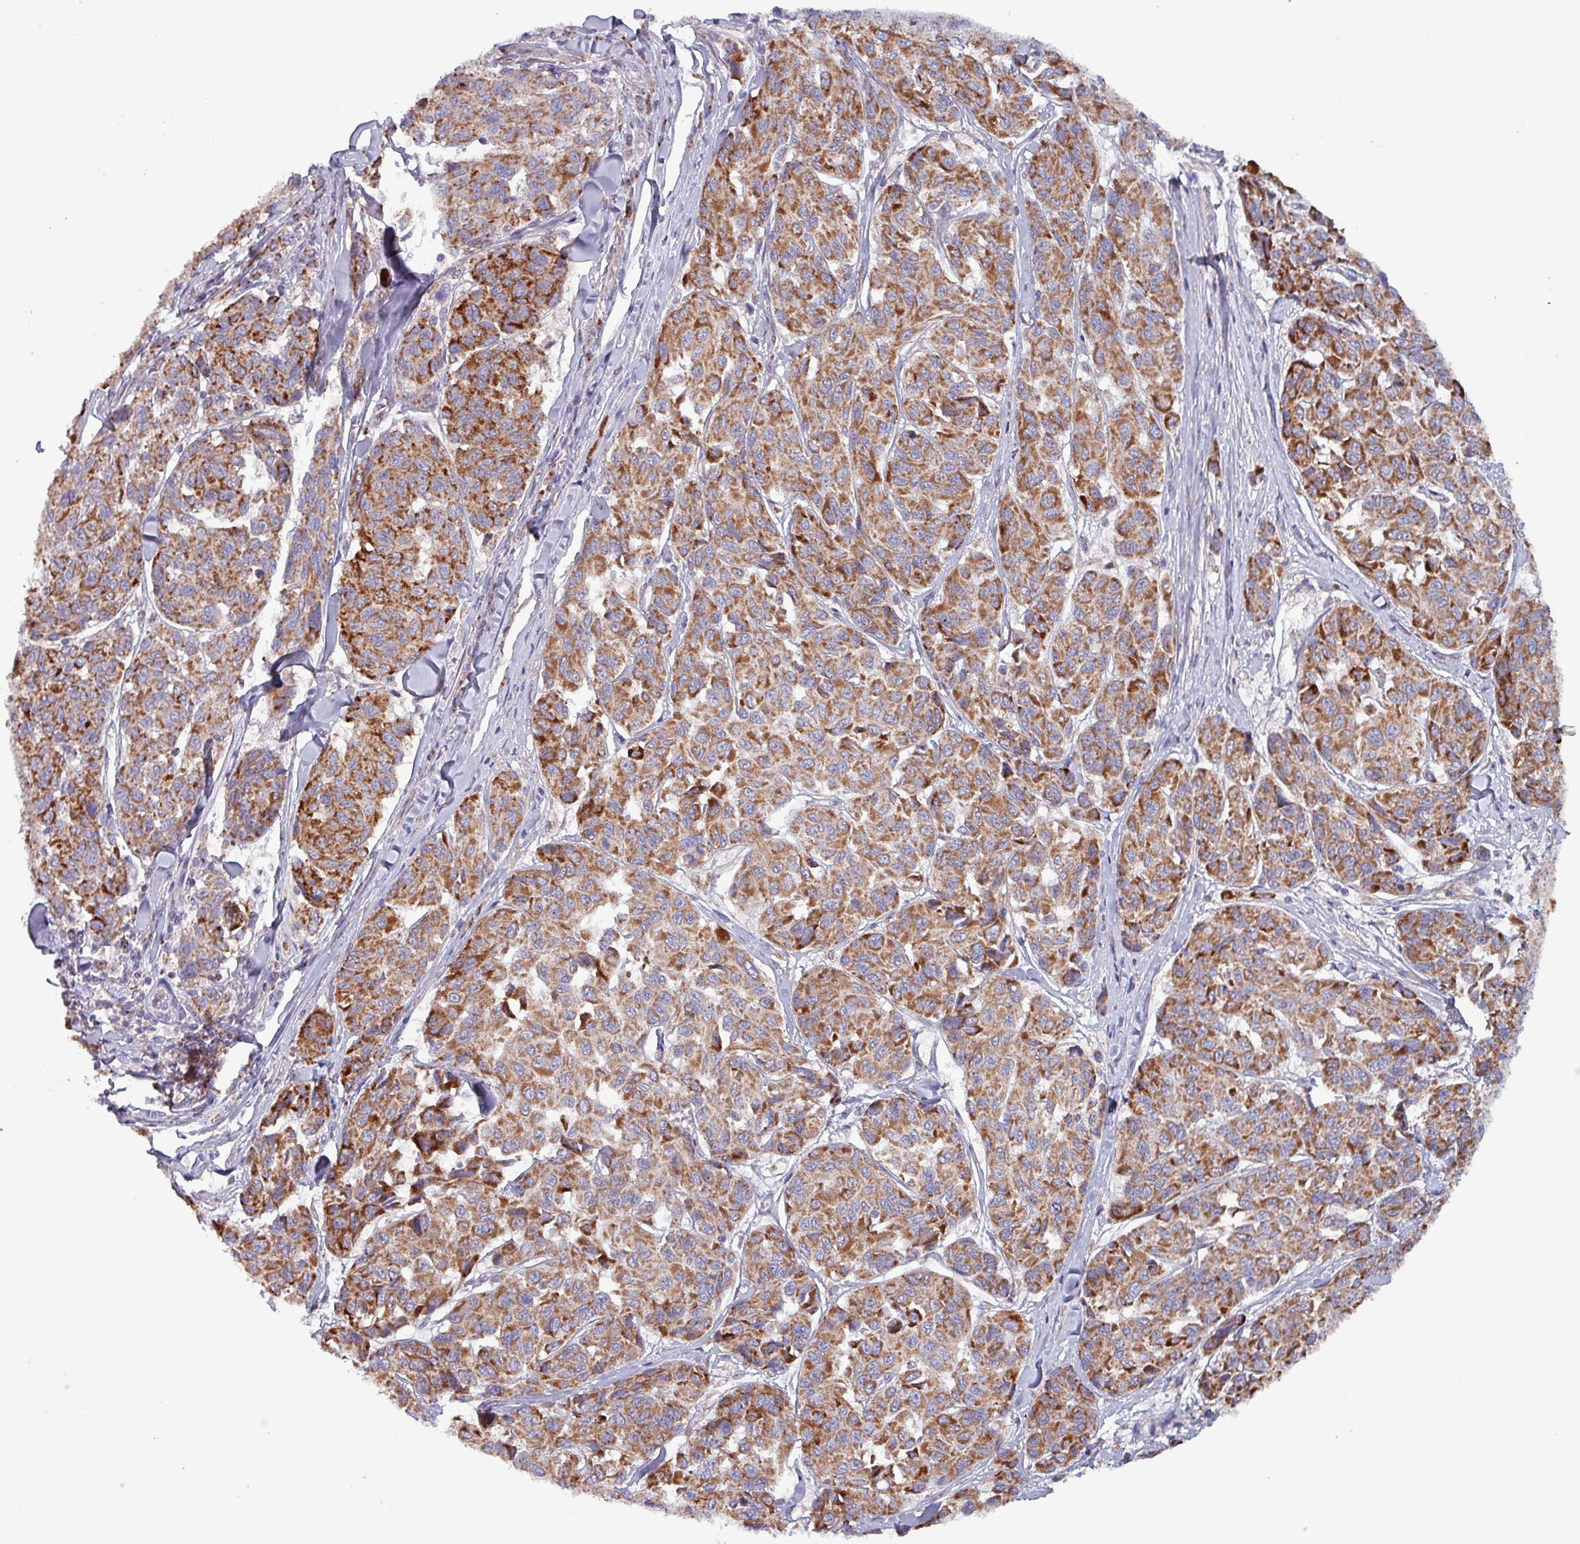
{"staining": {"intensity": "strong", "quantity": ">75%", "location": "cytoplasmic/membranous"}, "tissue": "melanoma", "cell_type": "Tumor cells", "image_type": "cancer", "snomed": [{"axis": "morphology", "description": "Malignant melanoma, NOS"}, {"axis": "topography", "description": "Skin"}], "caption": "The immunohistochemical stain highlights strong cytoplasmic/membranous positivity in tumor cells of melanoma tissue.", "gene": "ZNF322", "patient": {"sex": "female", "age": 66}}